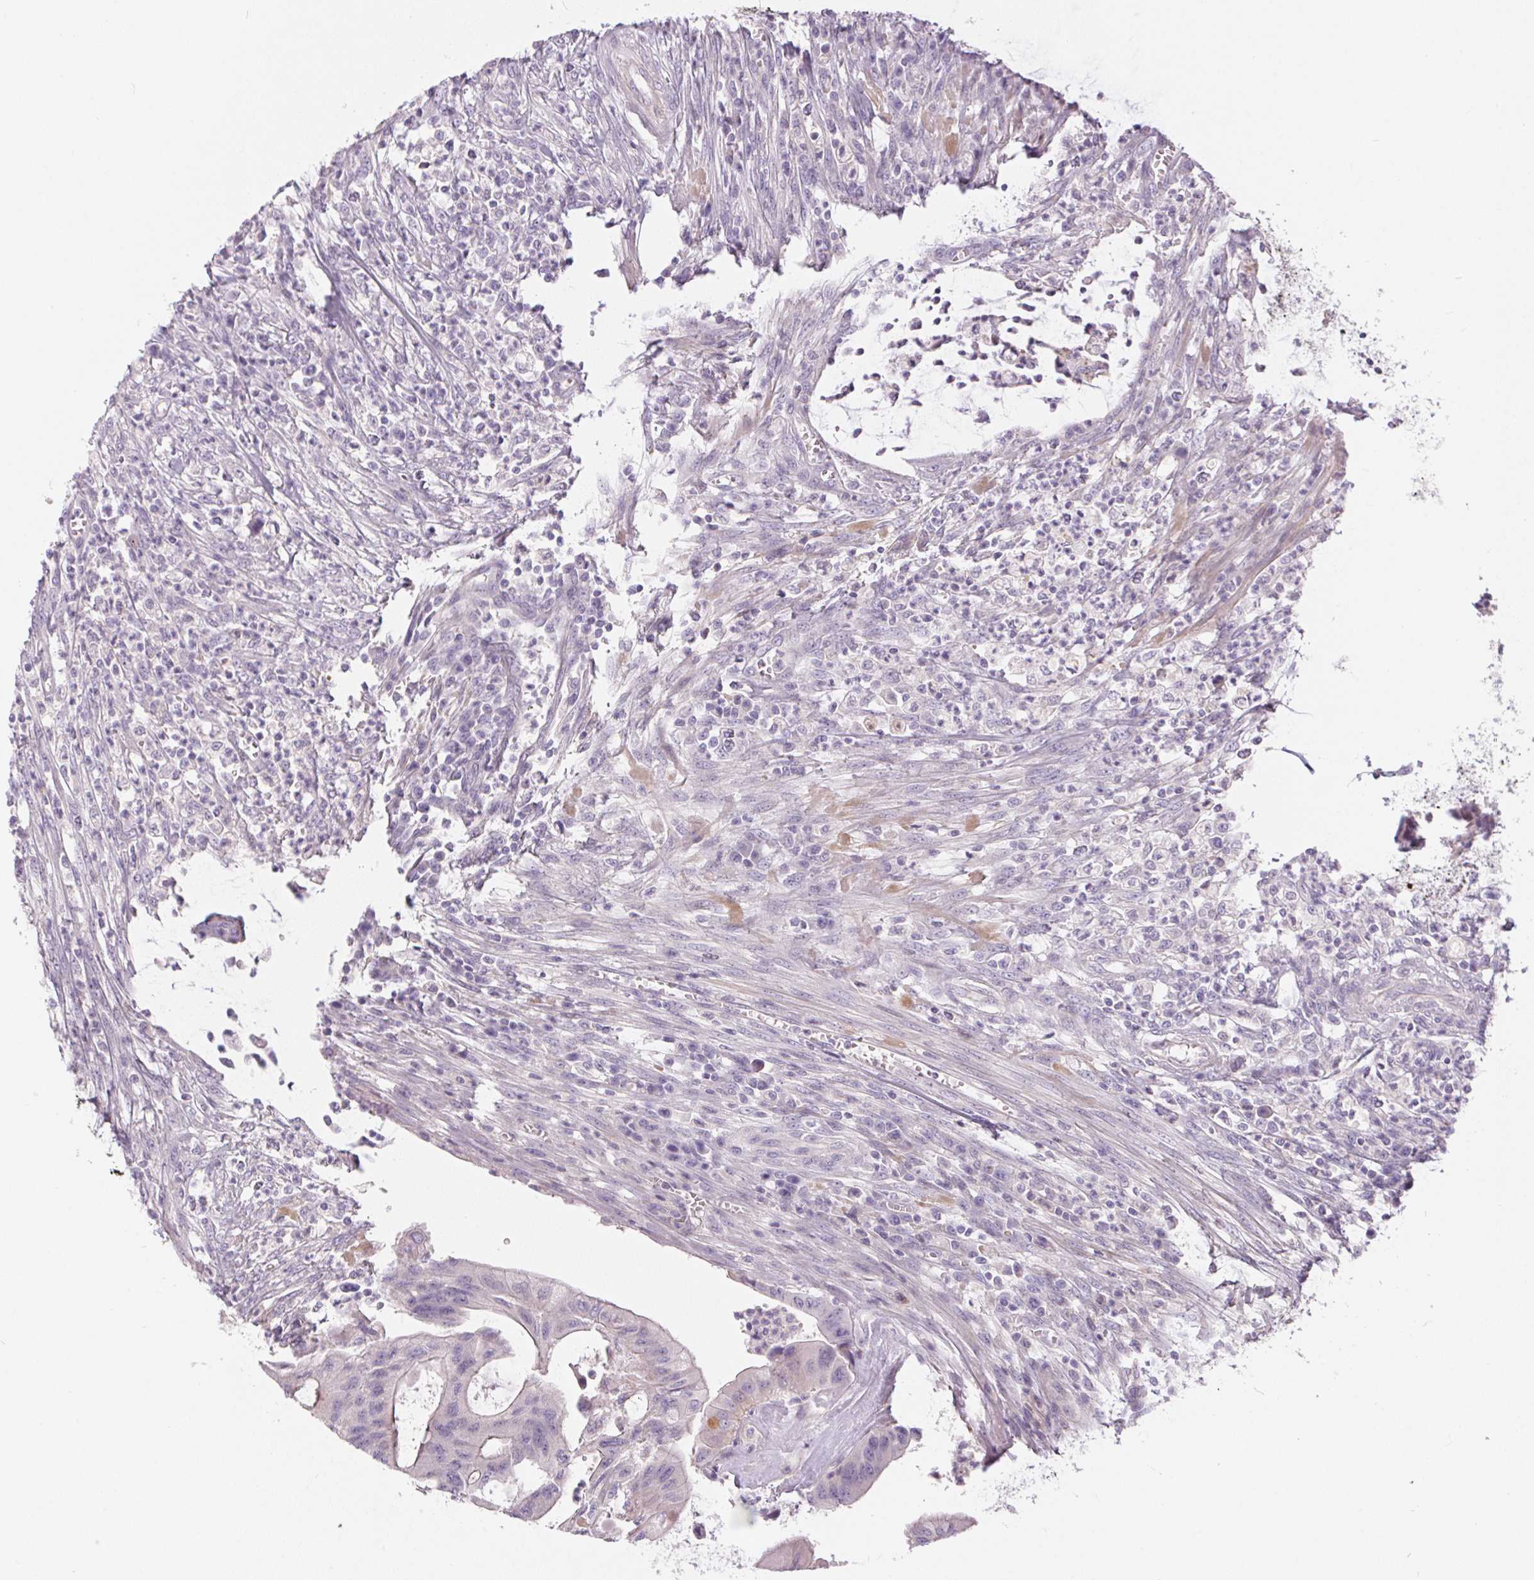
{"staining": {"intensity": "negative", "quantity": "none", "location": "none"}, "tissue": "colorectal cancer", "cell_type": "Tumor cells", "image_type": "cancer", "snomed": [{"axis": "morphology", "description": "Adenocarcinoma, NOS"}, {"axis": "topography", "description": "Colon"}], "caption": "The photomicrograph shows no significant staining in tumor cells of adenocarcinoma (colorectal).", "gene": "UNC13B", "patient": {"sex": "male", "age": 65}}